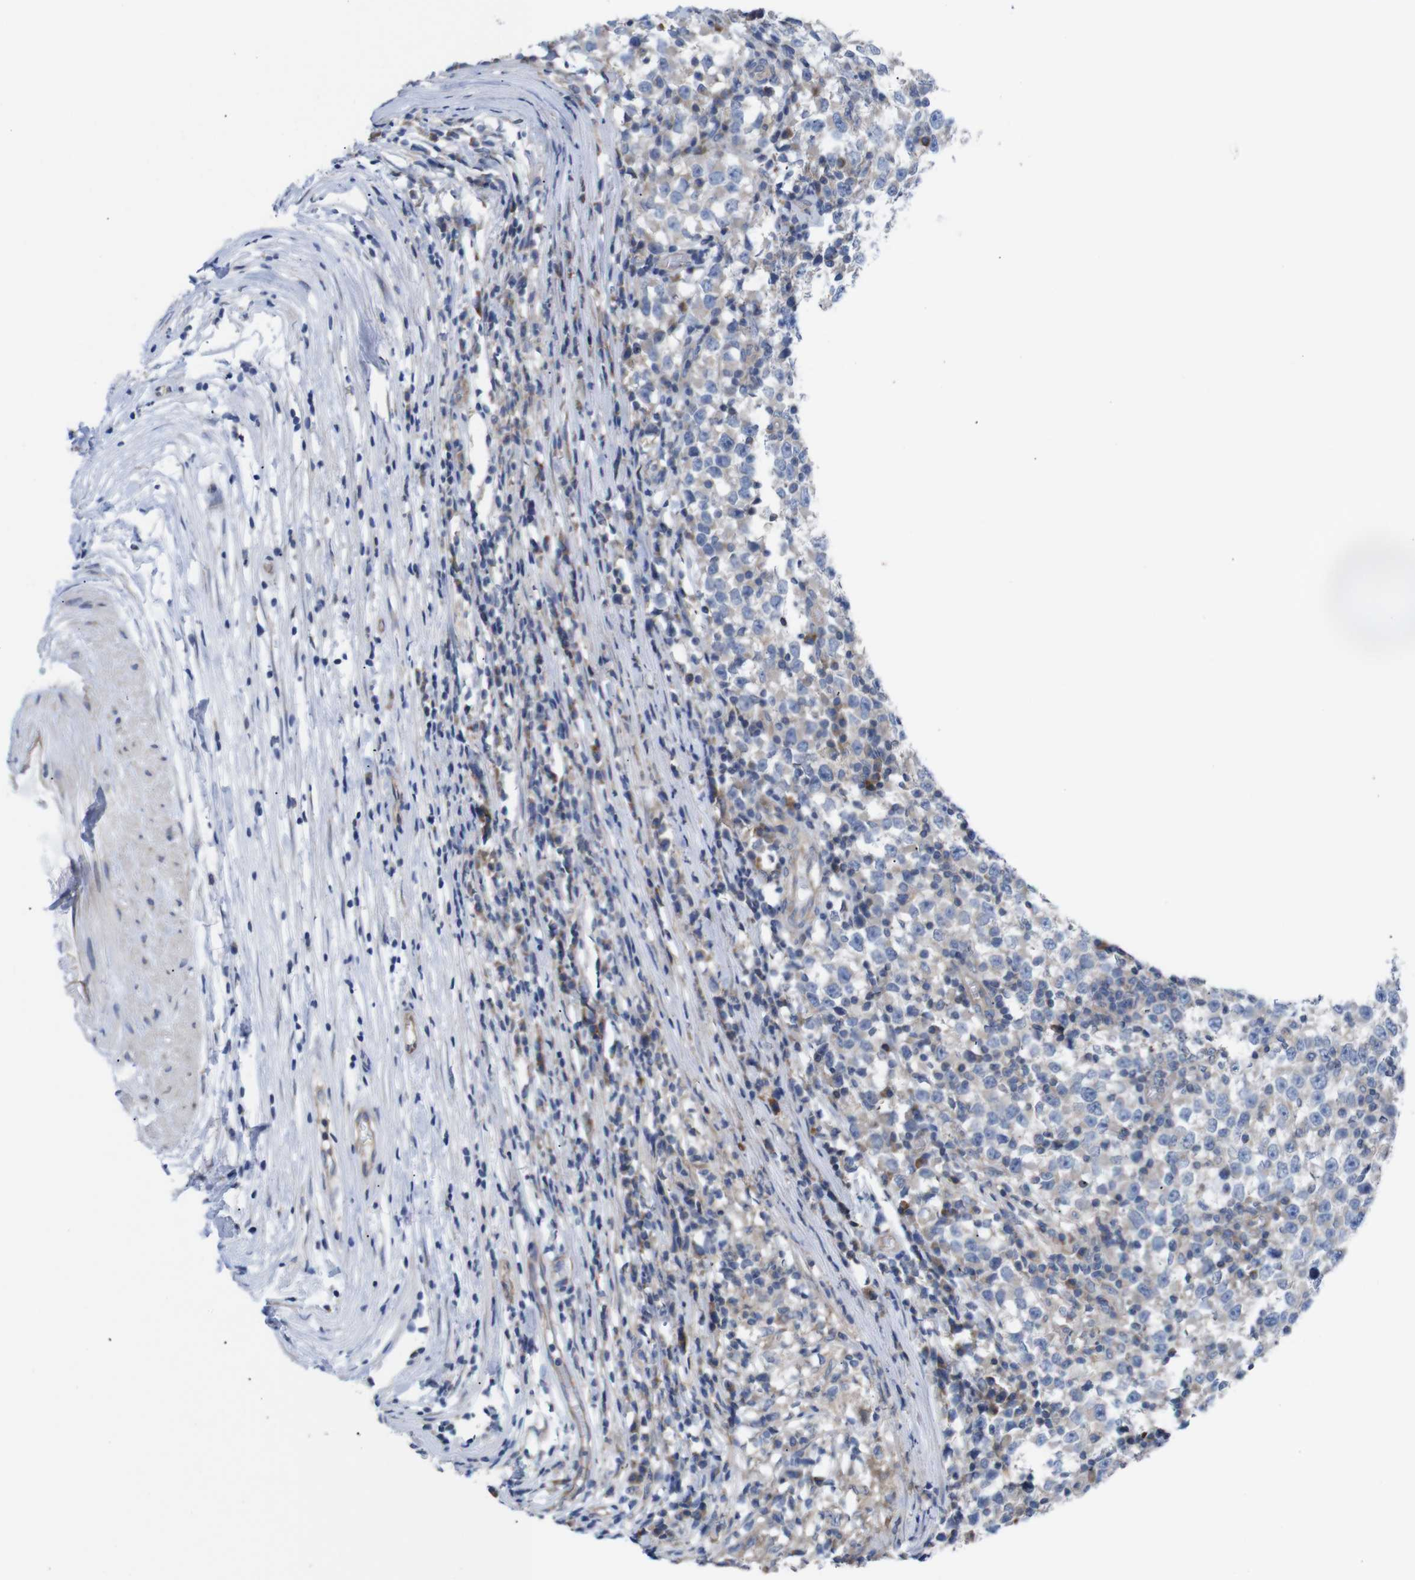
{"staining": {"intensity": "negative", "quantity": "none", "location": "none"}, "tissue": "testis cancer", "cell_type": "Tumor cells", "image_type": "cancer", "snomed": [{"axis": "morphology", "description": "Seminoma, NOS"}, {"axis": "topography", "description": "Testis"}], "caption": "A histopathology image of seminoma (testis) stained for a protein reveals no brown staining in tumor cells.", "gene": "USH1C", "patient": {"sex": "male", "age": 65}}